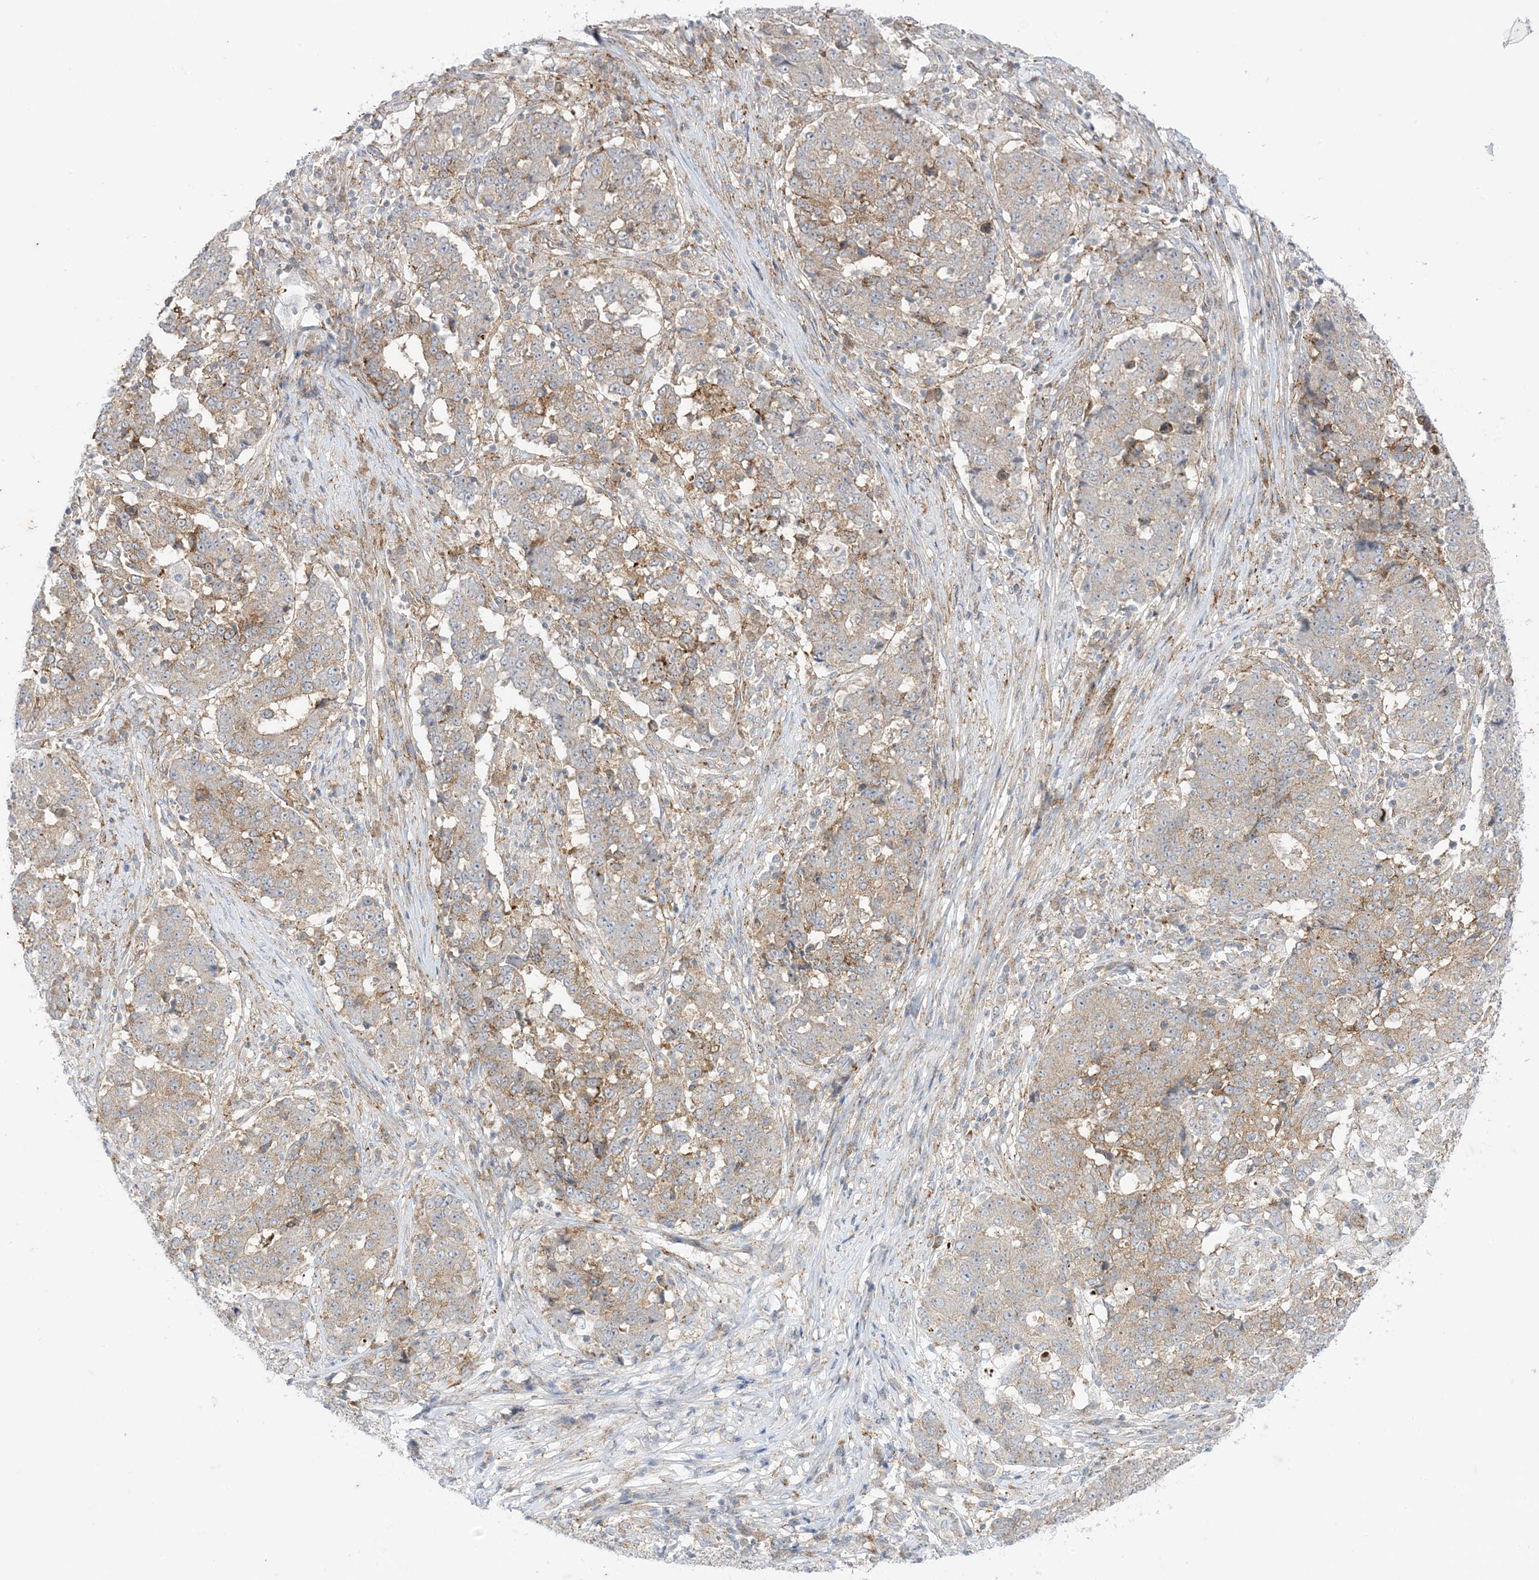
{"staining": {"intensity": "weak", "quantity": "25%-75%", "location": "cytoplasmic/membranous"}, "tissue": "stomach cancer", "cell_type": "Tumor cells", "image_type": "cancer", "snomed": [{"axis": "morphology", "description": "Adenocarcinoma, NOS"}, {"axis": "topography", "description": "Stomach"}], "caption": "IHC staining of stomach cancer (adenocarcinoma), which reveals low levels of weak cytoplasmic/membranous positivity in approximately 25%-75% of tumor cells indicating weak cytoplasmic/membranous protein expression. The staining was performed using DAB (3,3'-diaminobenzidine) (brown) for protein detection and nuclei were counterstained in hematoxylin (blue).", "gene": "RAC1", "patient": {"sex": "male", "age": 59}}